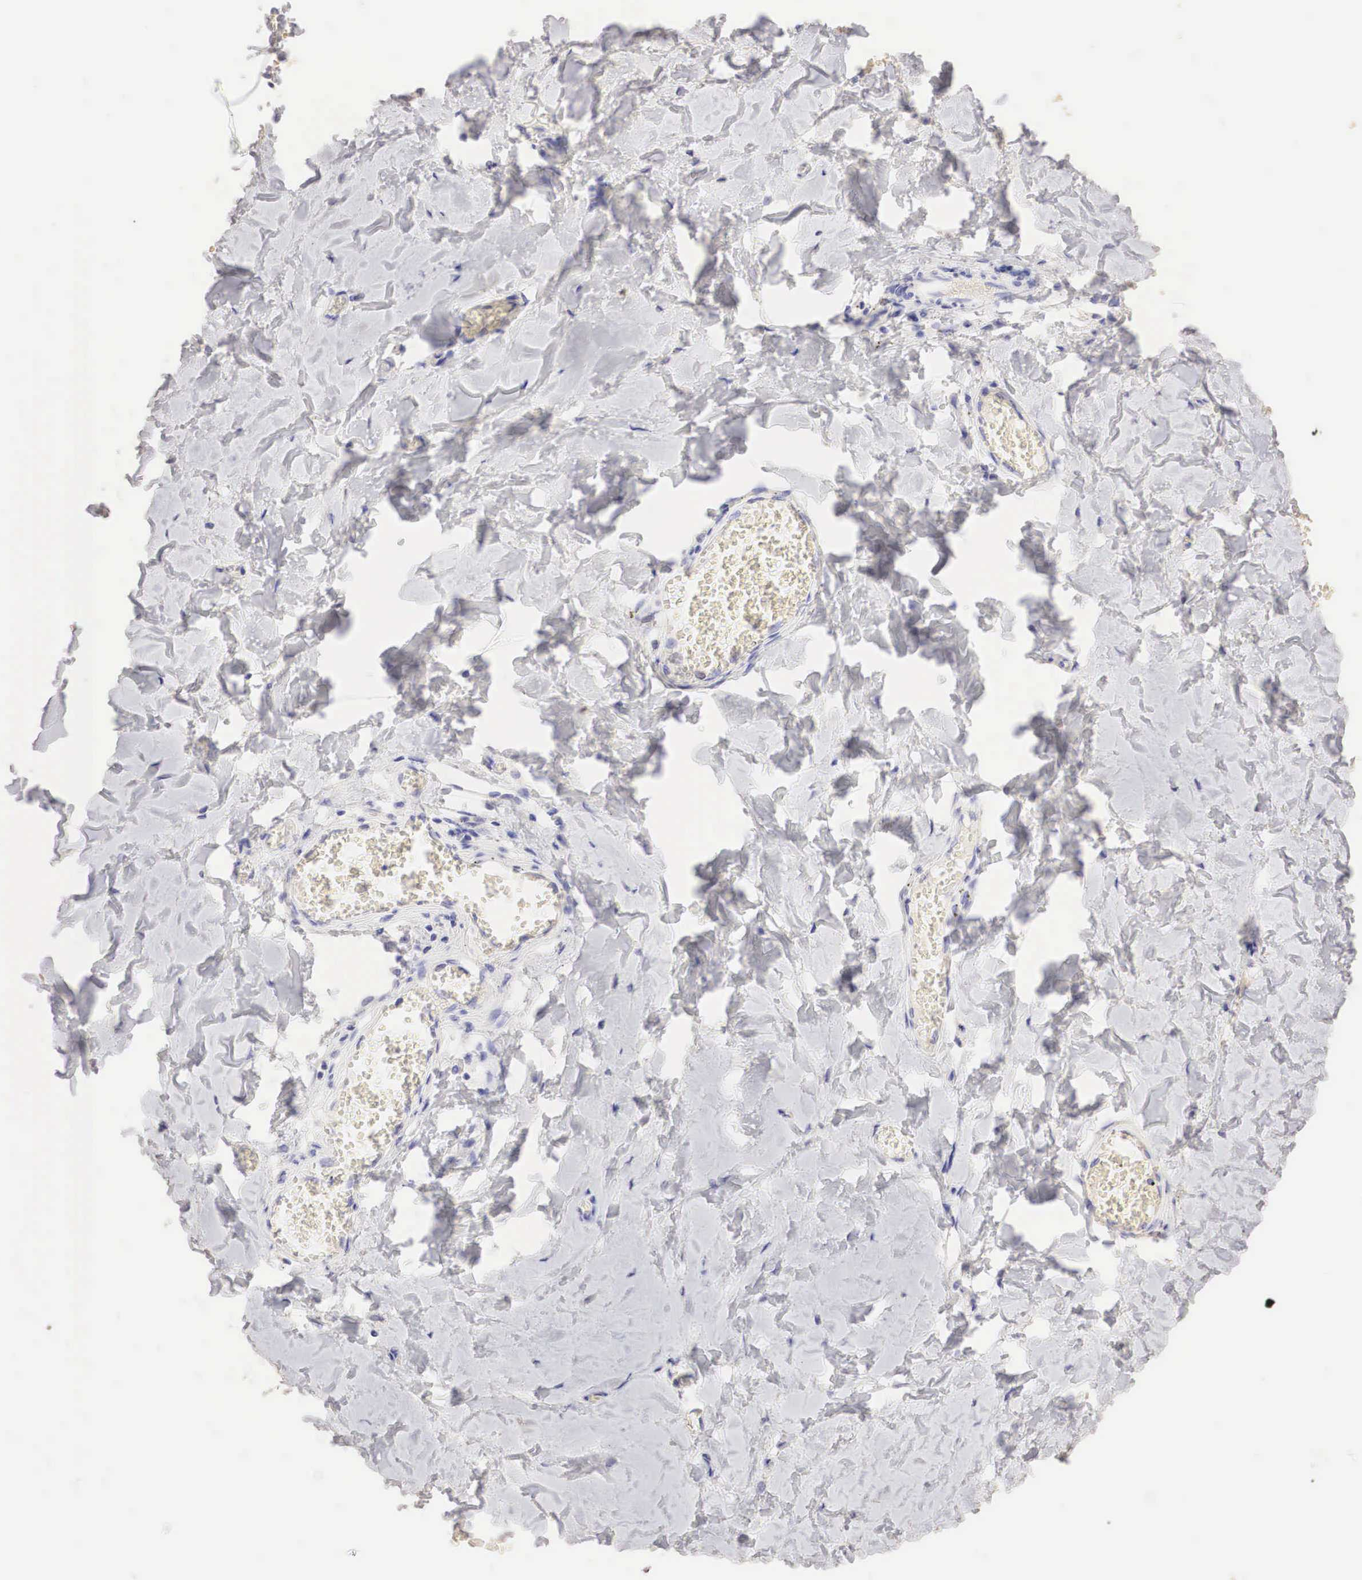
{"staining": {"intensity": "negative", "quantity": "none", "location": "none"}, "tissue": "adipose tissue", "cell_type": "Adipocytes", "image_type": "normal", "snomed": [{"axis": "morphology", "description": "Normal tissue, NOS"}, {"axis": "morphology", "description": "Sarcoma, NOS"}, {"axis": "topography", "description": "Skin"}, {"axis": "topography", "description": "Soft tissue"}], "caption": "Immunohistochemical staining of unremarkable adipose tissue displays no significant staining in adipocytes. The staining is performed using DAB (3,3'-diaminobenzidine) brown chromogen with nuclei counter-stained in using hematoxylin.", "gene": "ERBB2", "patient": {"sex": "female", "age": 51}}